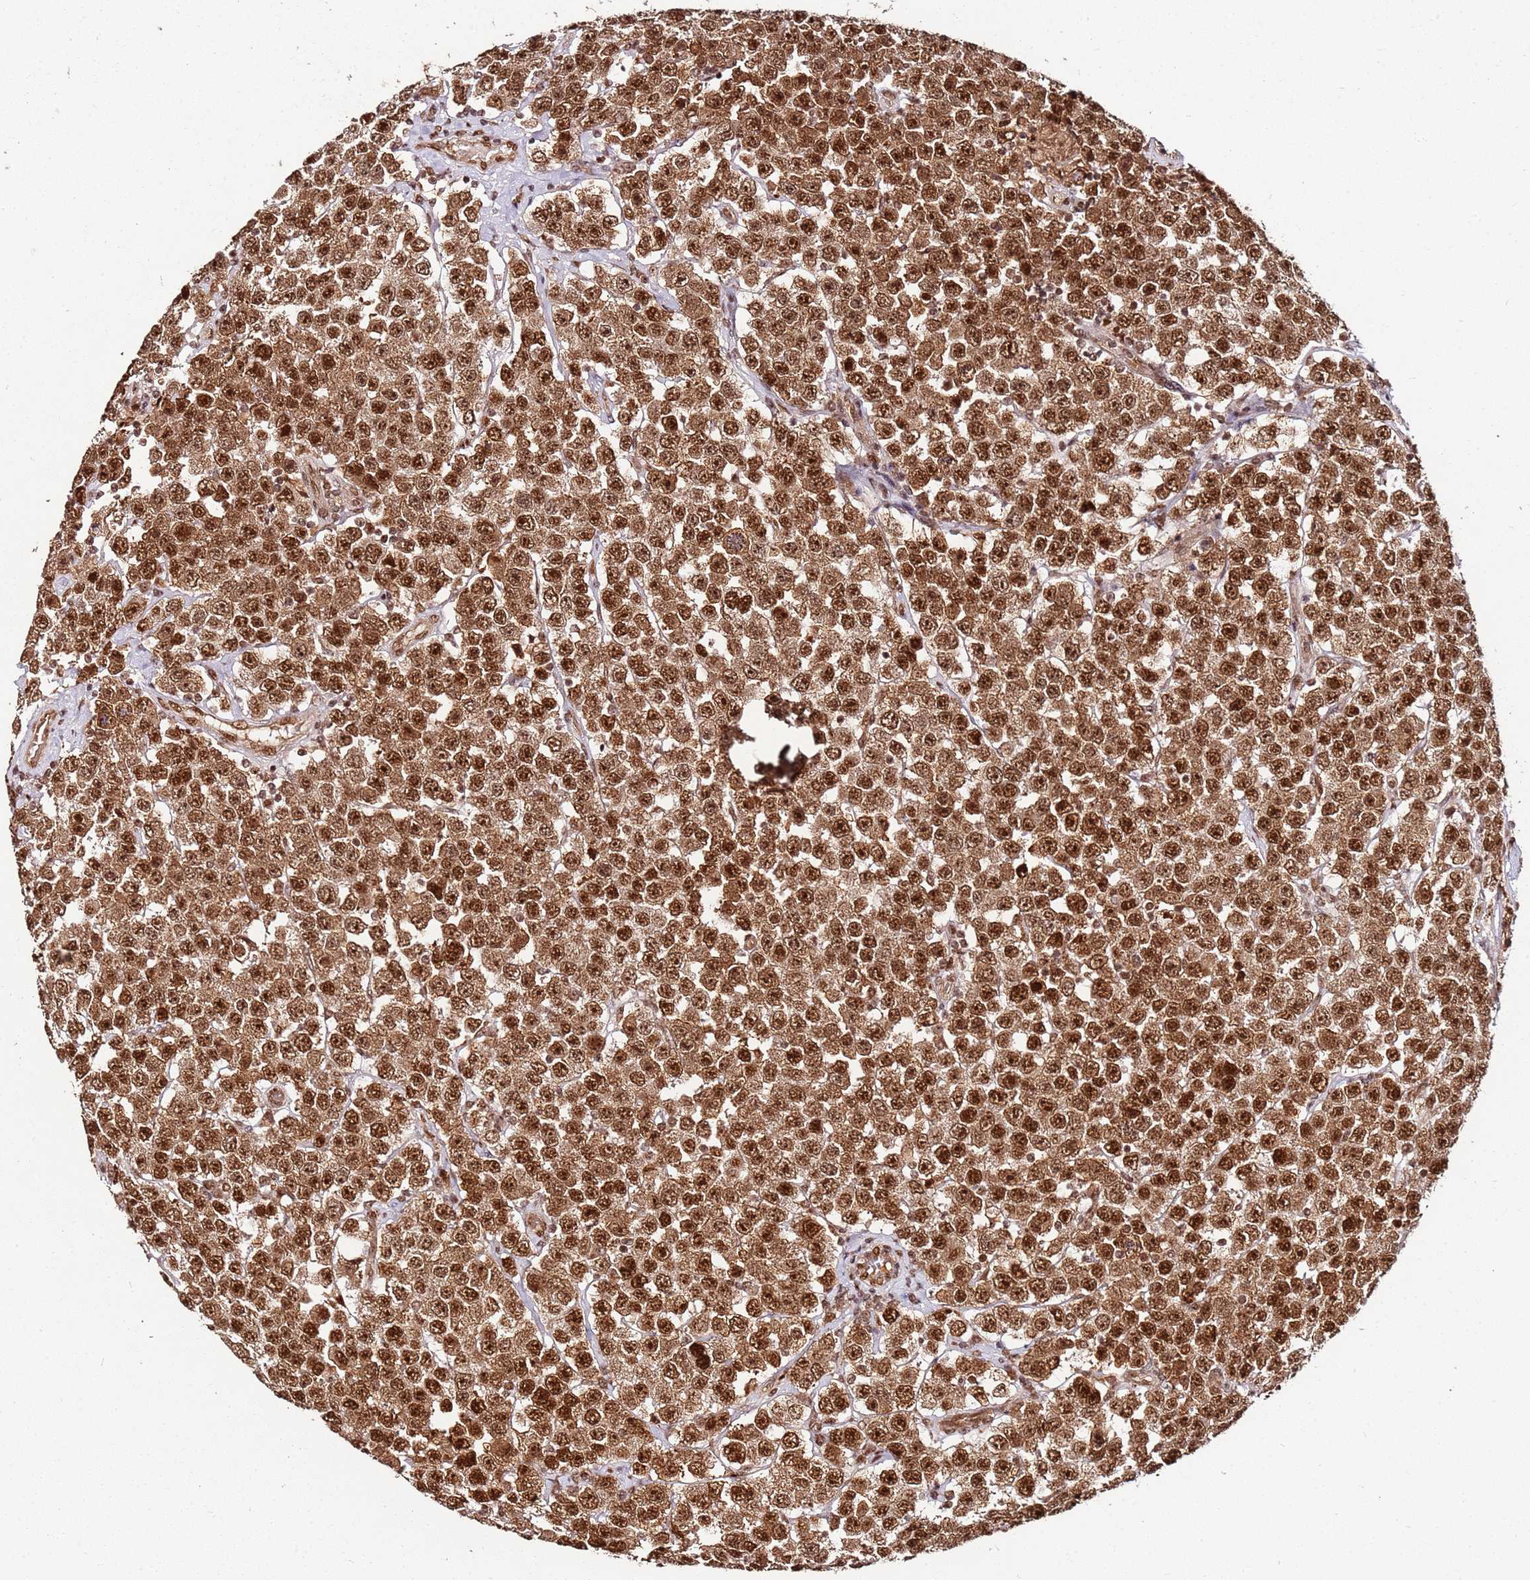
{"staining": {"intensity": "strong", "quantity": ">75%", "location": "nuclear"}, "tissue": "testis cancer", "cell_type": "Tumor cells", "image_type": "cancer", "snomed": [{"axis": "morphology", "description": "Seminoma, NOS"}, {"axis": "topography", "description": "Testis"}], "caption": "The image reveals immunohistochemical staining of testis cancer (seminoma). There is strong nuclear positivity is present in approximately >75% of tumor cells. The staining was performed using DAB, with brown indicating positive protein expression. Nuclei are stained blue with hematoxylin.", "gene": "XRN2", "patient": {"sex": "male", "age": 28}}